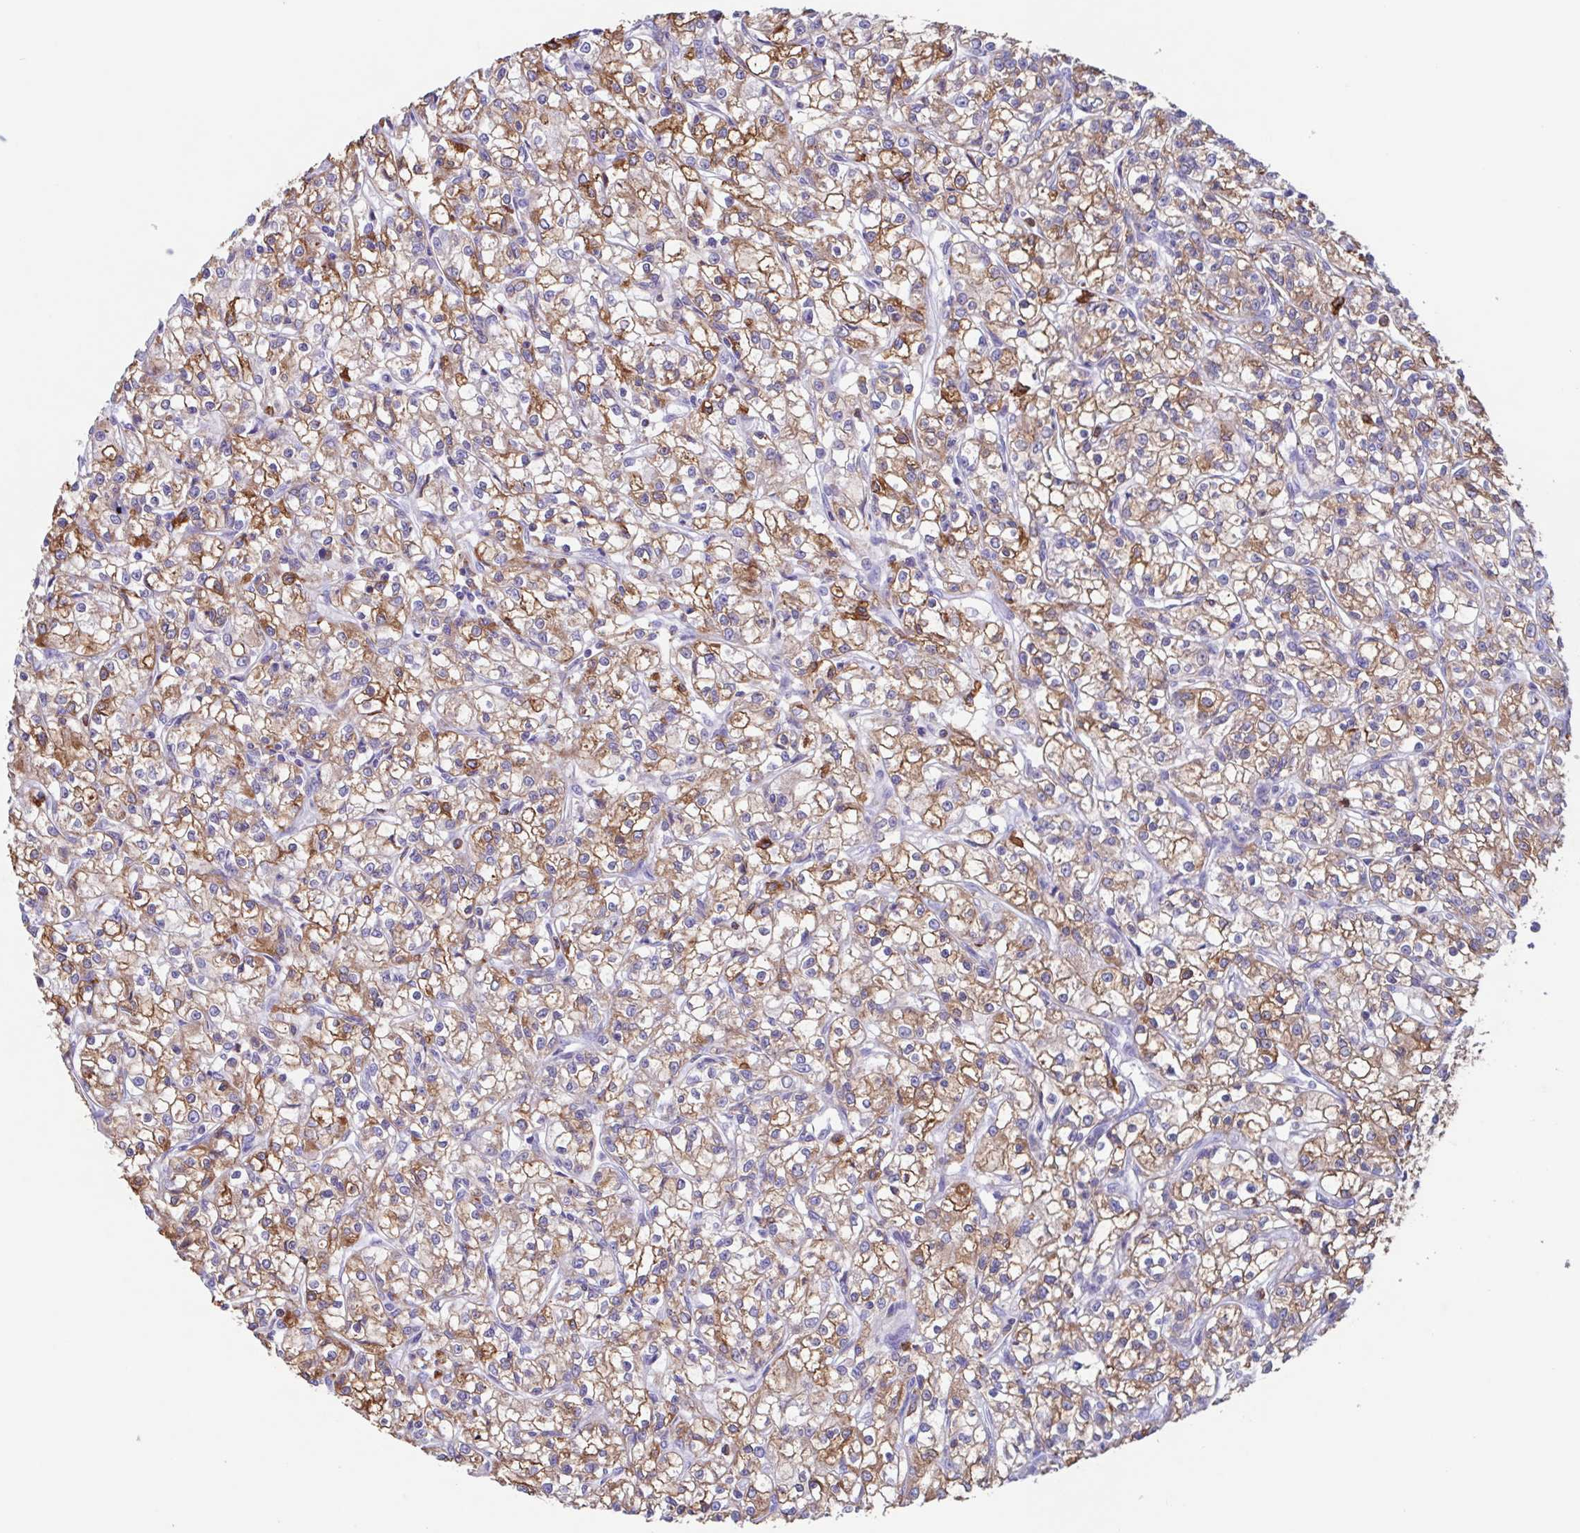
{"staining": {"intensity": "moderate", "quantity": ">75%", "location": "cytoplasmic/membranous"}, "tissue": "renal cancer", "cell_type": "Tumor cells", "image_type": "cancer", "snomed": [{"axis": "morphology", "description": "Adenocarcinoma, NOS"}, {"axis": "topography", "description": "Kidney"}], "caption": "IHC of renal adenocarcinoma exhibits medium levels of moderate cytoplasmic/membranous expression in about >75% of tumor cells.", "gene": "TPD52", "patient": {"sex": "female", "age": 59}}